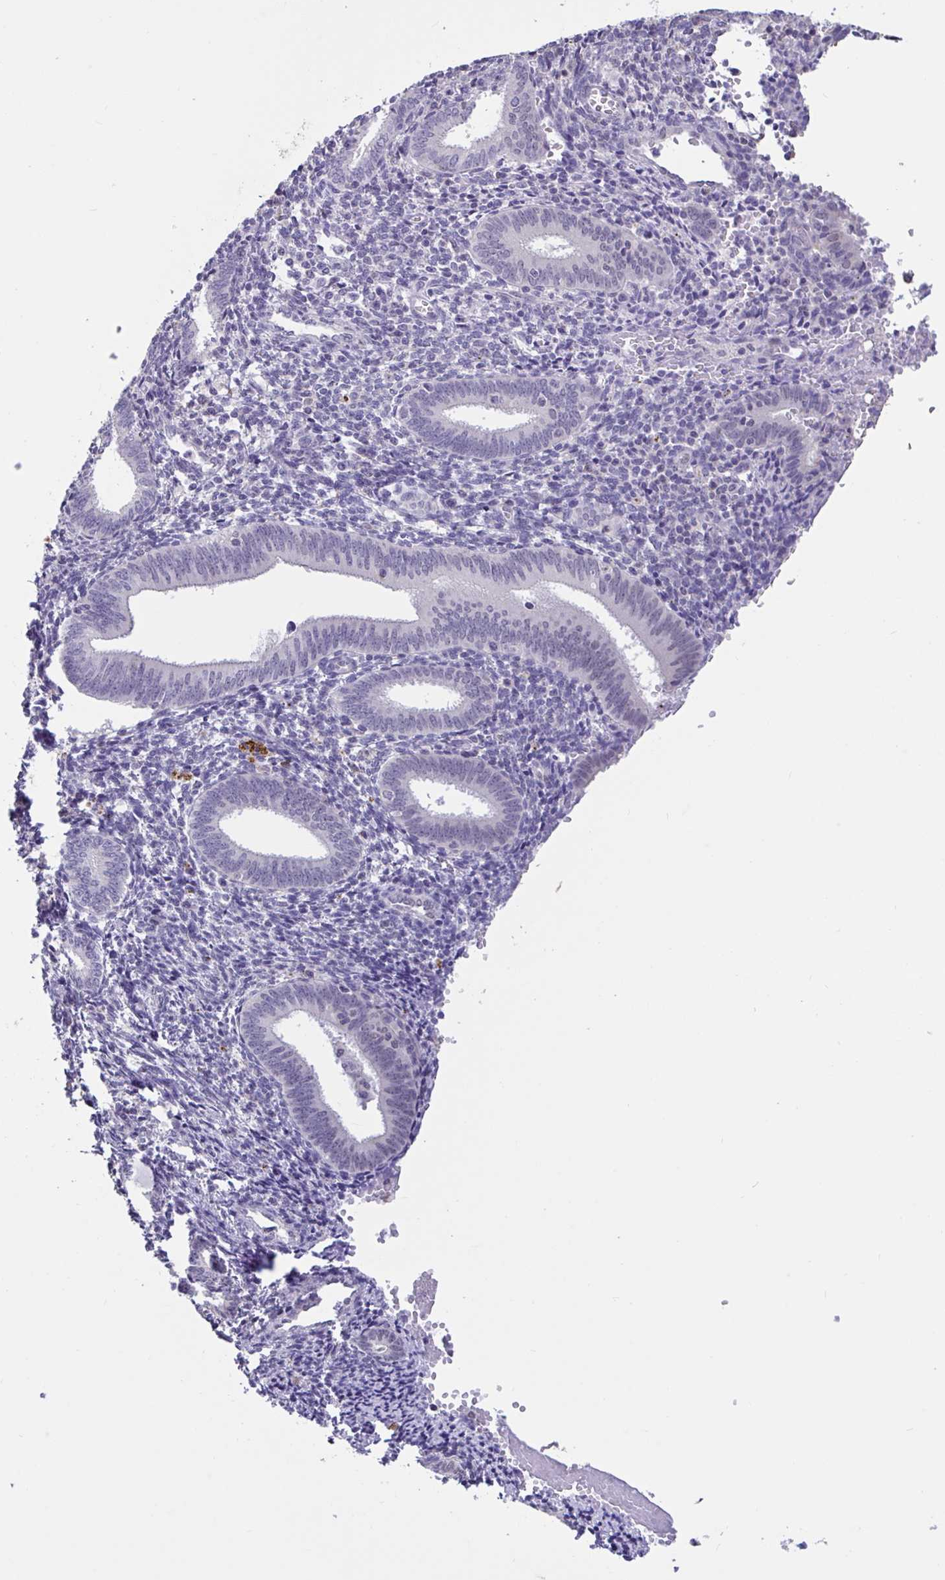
{"staining": {"intensity": "negative", "quantity": "none", "location": "none"}, "tissue": "endometrium", "cell_type": "Cells in endometrial stroma", "image_type": "normal", "snomed": [{"axis": "morphology", "description": "Normal tissue, NOS"}, {"axis": "topography", "description": "Endometrium"}], "caption": "The photomicrograph demonstrates no staining of cells in endometrial stroma in normal endometrium. The staining is performed using DAB (3,3'-diaminobenzidine) brown chromogen with nuclei counter-stained in using hematoxylin.", "gene": "DDX39A", "patient": {"sex": "female", "age": 41}}